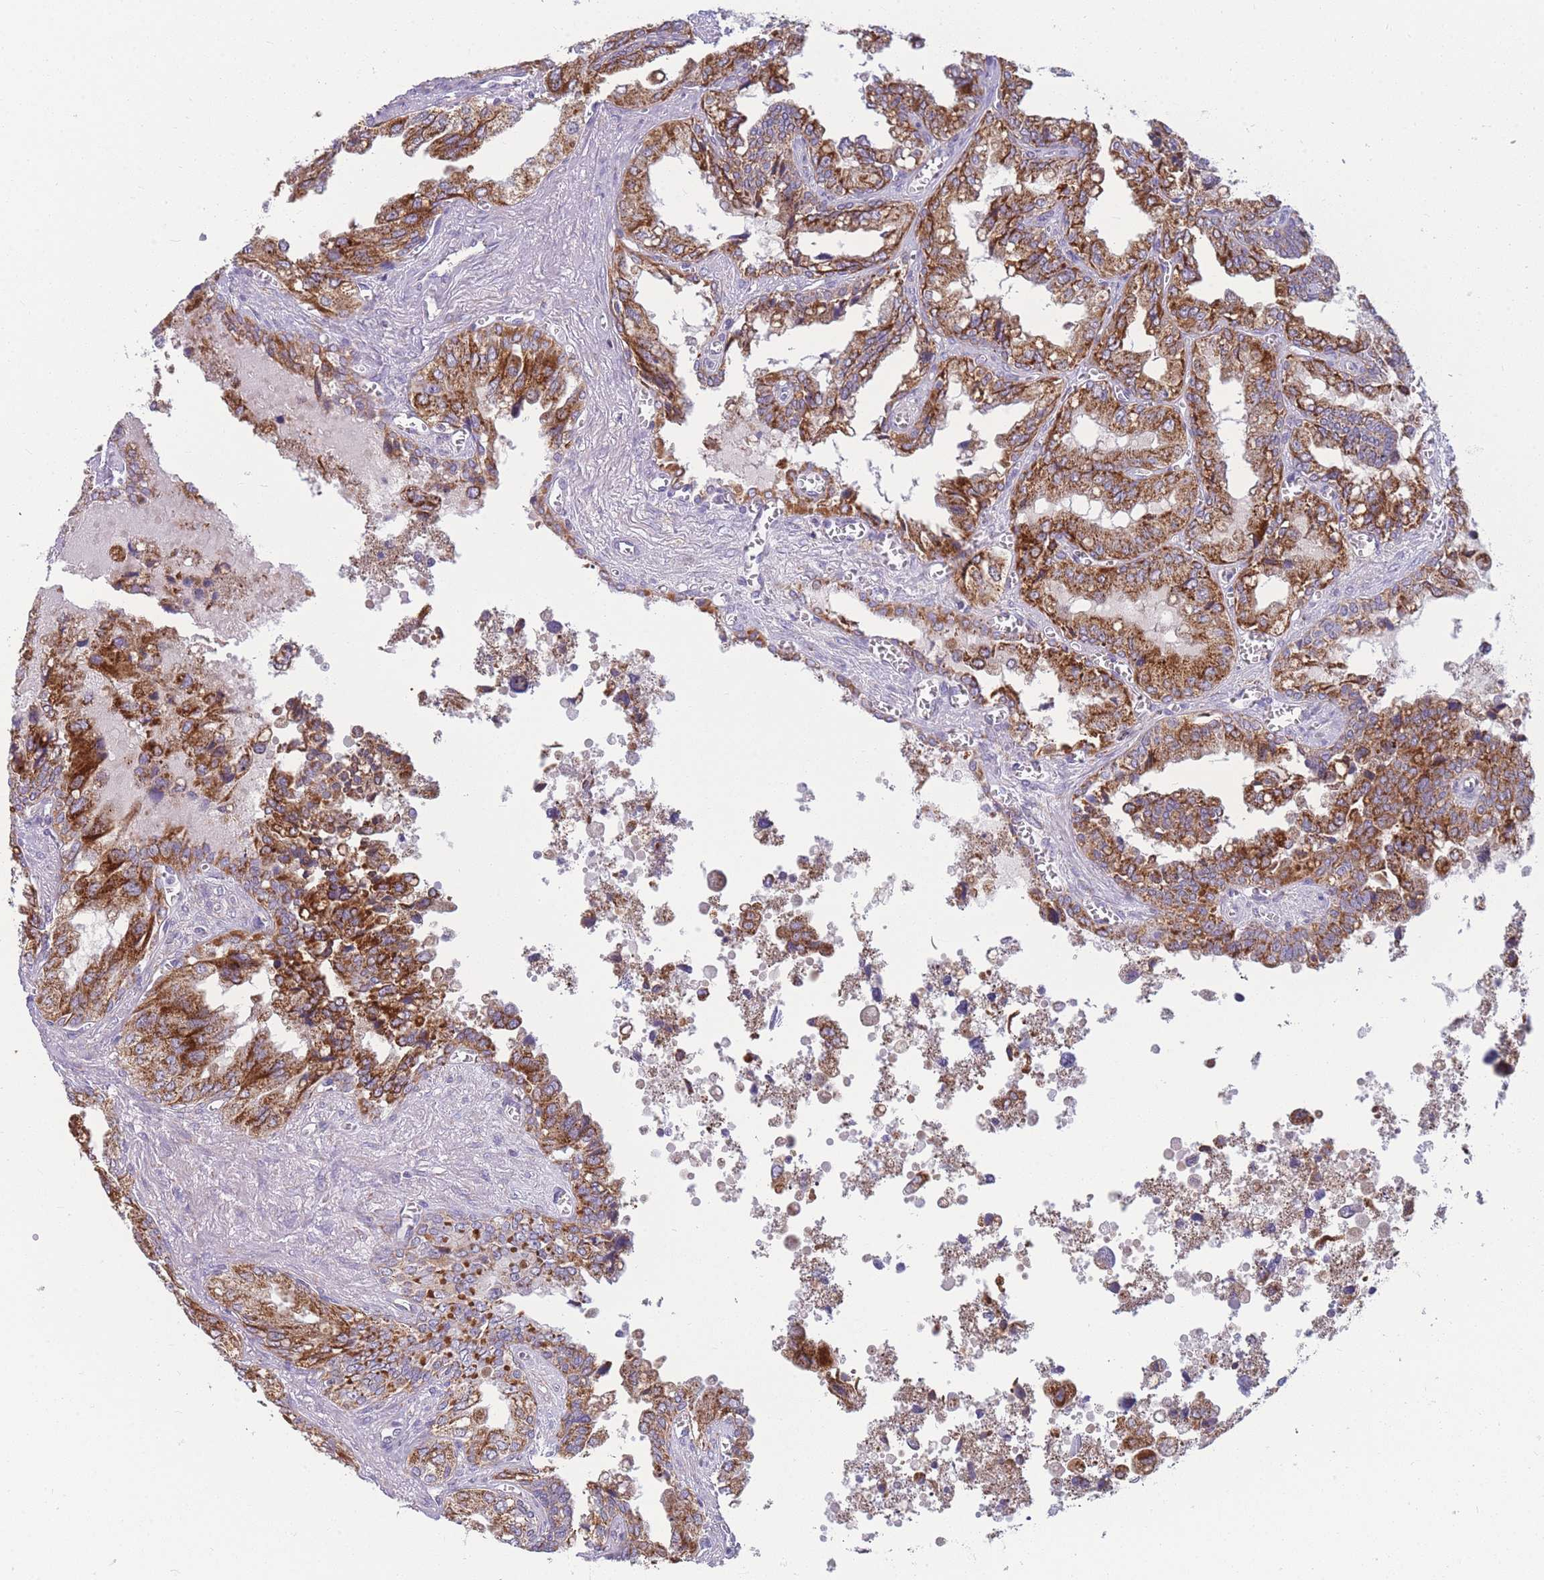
{"staining": {"intensity": "strong", "quantity": ">75%", "location": "cytoplasmic/membranous"}, "tissue": "seminal vesicle", "cell_type": "Glandular cells", "image_type": "normal", "snomed": [{"axis": "morphology", "description": "Normal tissue, NOS"}, {"axis": "topography", "description": "Seminal veicle"}], "caption": "Immunohistochemical staining of benign seminal vesicle exhibits >75% levels of strong cytoplasmic/membranous protein expression in about >75% of glandular cells. The staining was performed using DAB, with brown indicating positive protein expression. Nuclei are stained blue with hematoxylin.", "gene": "MRPS11", "patient": {"sex": "male", "age": 67}}